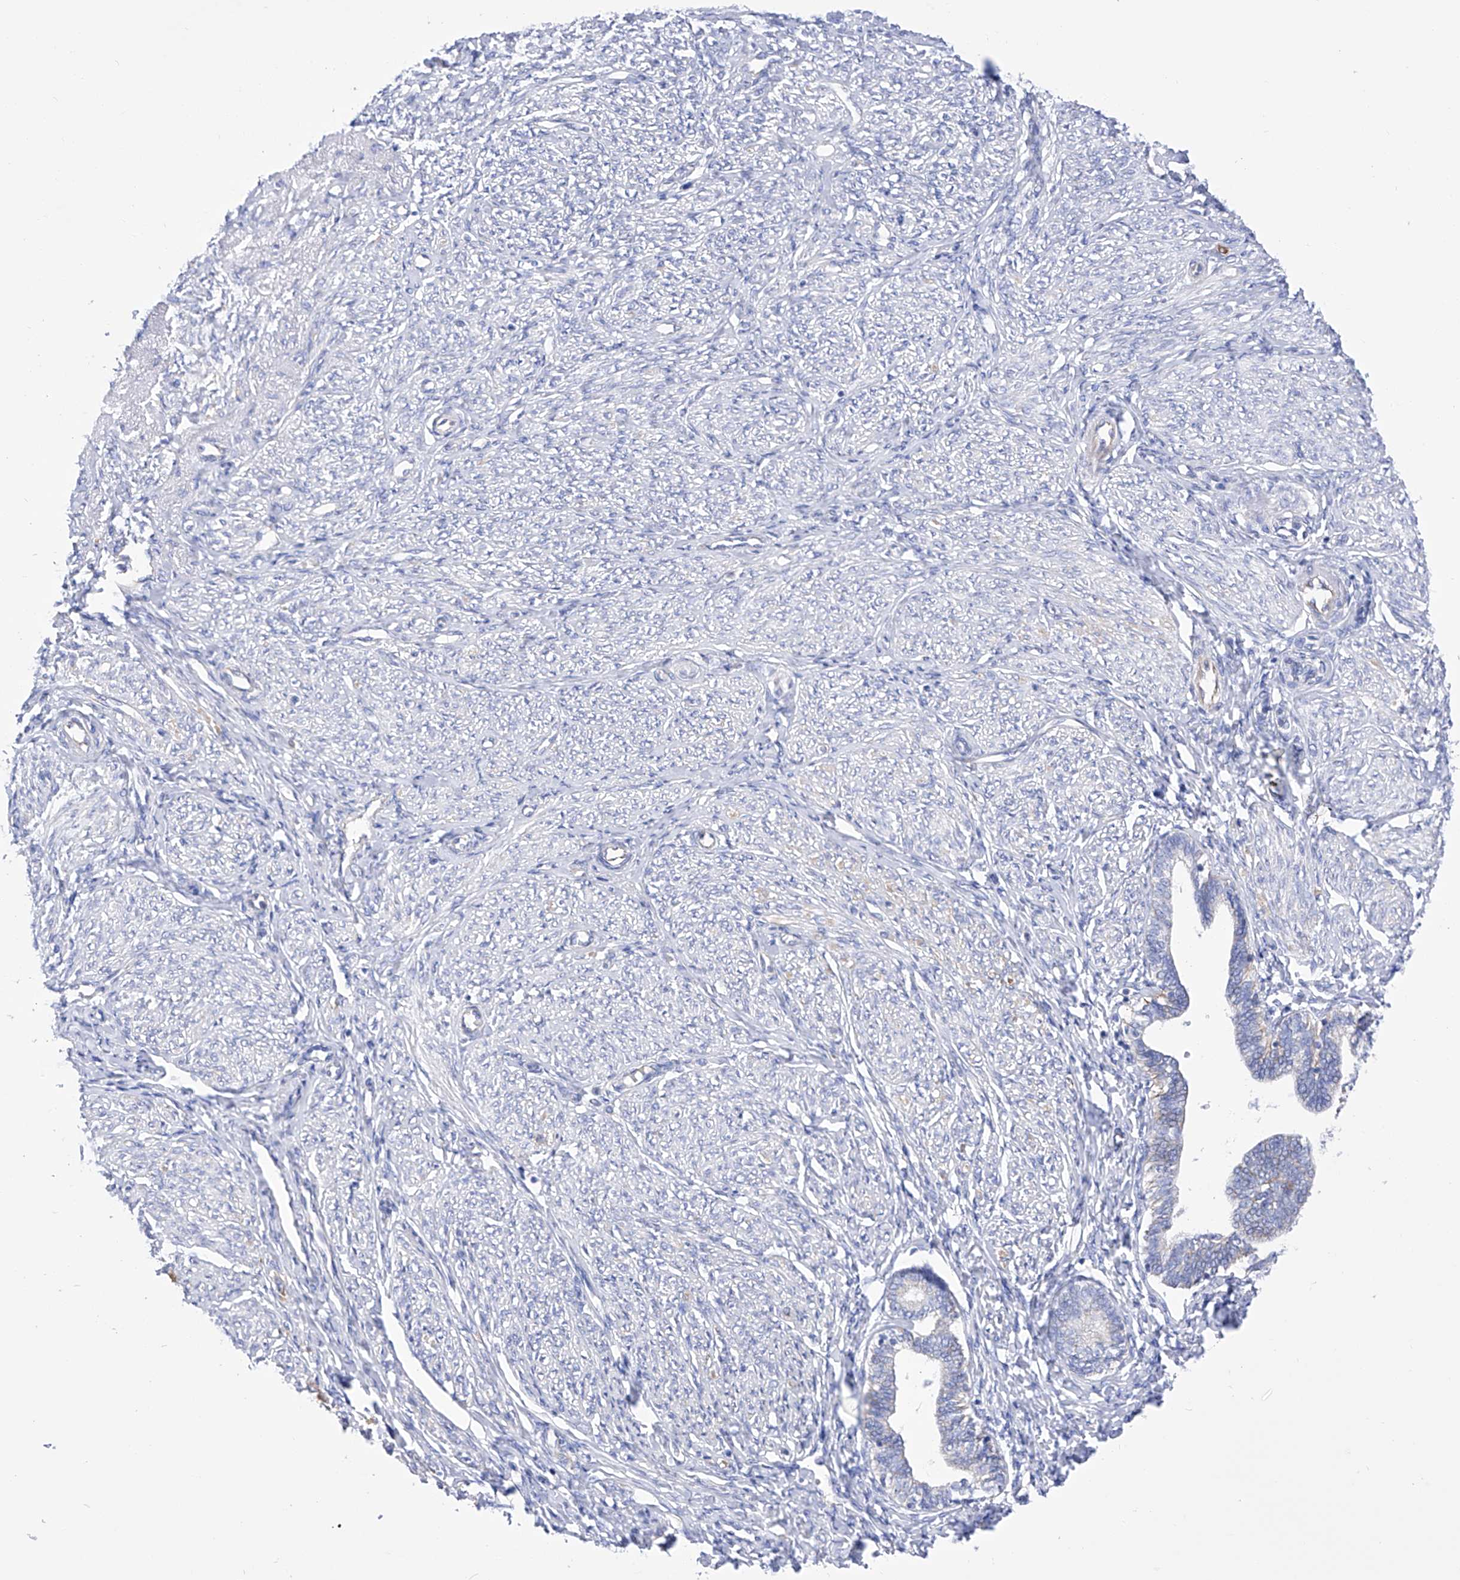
{"staining": {"intensity": "negative", "quantity": "none", "location": "none"}, "tissue": "endometrium", "cell_type": "Cells in endometrial stroma", "image_type": "normal", "snomed": [{"axis": "morphology", "description": "Normal tissue, NOS"}, {"axis": "topography", "description": "Endometrium"}], "caption": "IHC histopathology image of benign human endometrium stained for a protein (brown), which displays no positivity in cells in endometrial stroma. (Brightfield microscopy of DAB (3,3'-diaminobenzidine) immunohistochemistry (IHC) at high magnification).", "gene": "FLG", "patient": {"sex": "female", "age": 72}}